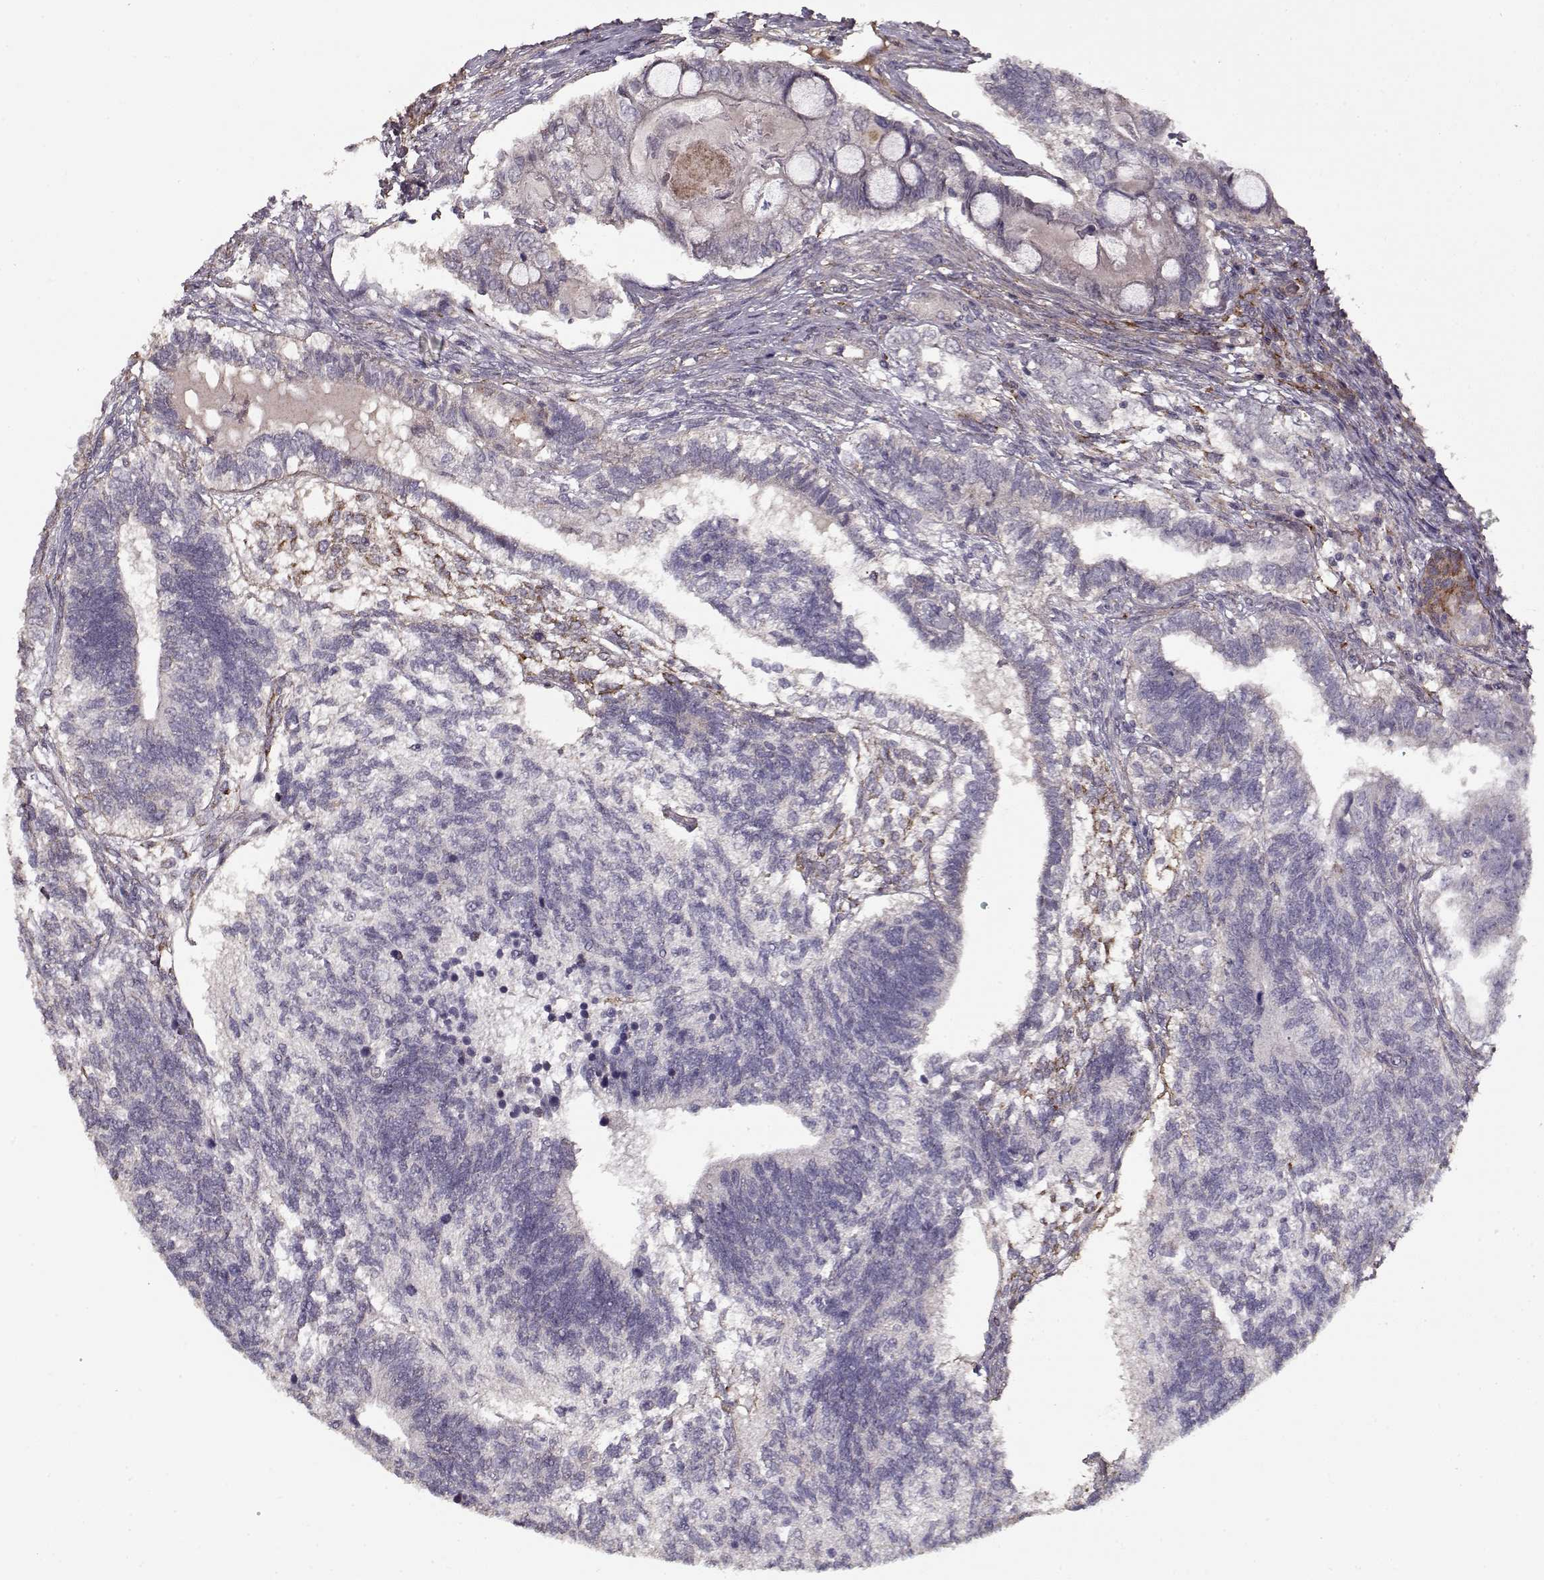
{"staining": {"intensity": "negative", "quantity": "none", "location": "none"}, "tissue": "testis cancer", "cell_type": "Tumor cells", "image_type": "cancer", "snomed": [{"axis": "morphology", "description": "Seminoma, NOS"}, {"axis": "morphology", "description": "Carcinoma, Embryonal, NOS"}, {"axis": "topography", "description": "Testis"}], "caption": "High magnification brightfield microscopy of testis embryonal carcinoma stained with DAB (brown) and counterstained with hematoxylin (blue): tumor cells show no significant staining.", "gene": "LAMA2", "patient": {"sex": "male", "age": 41}}